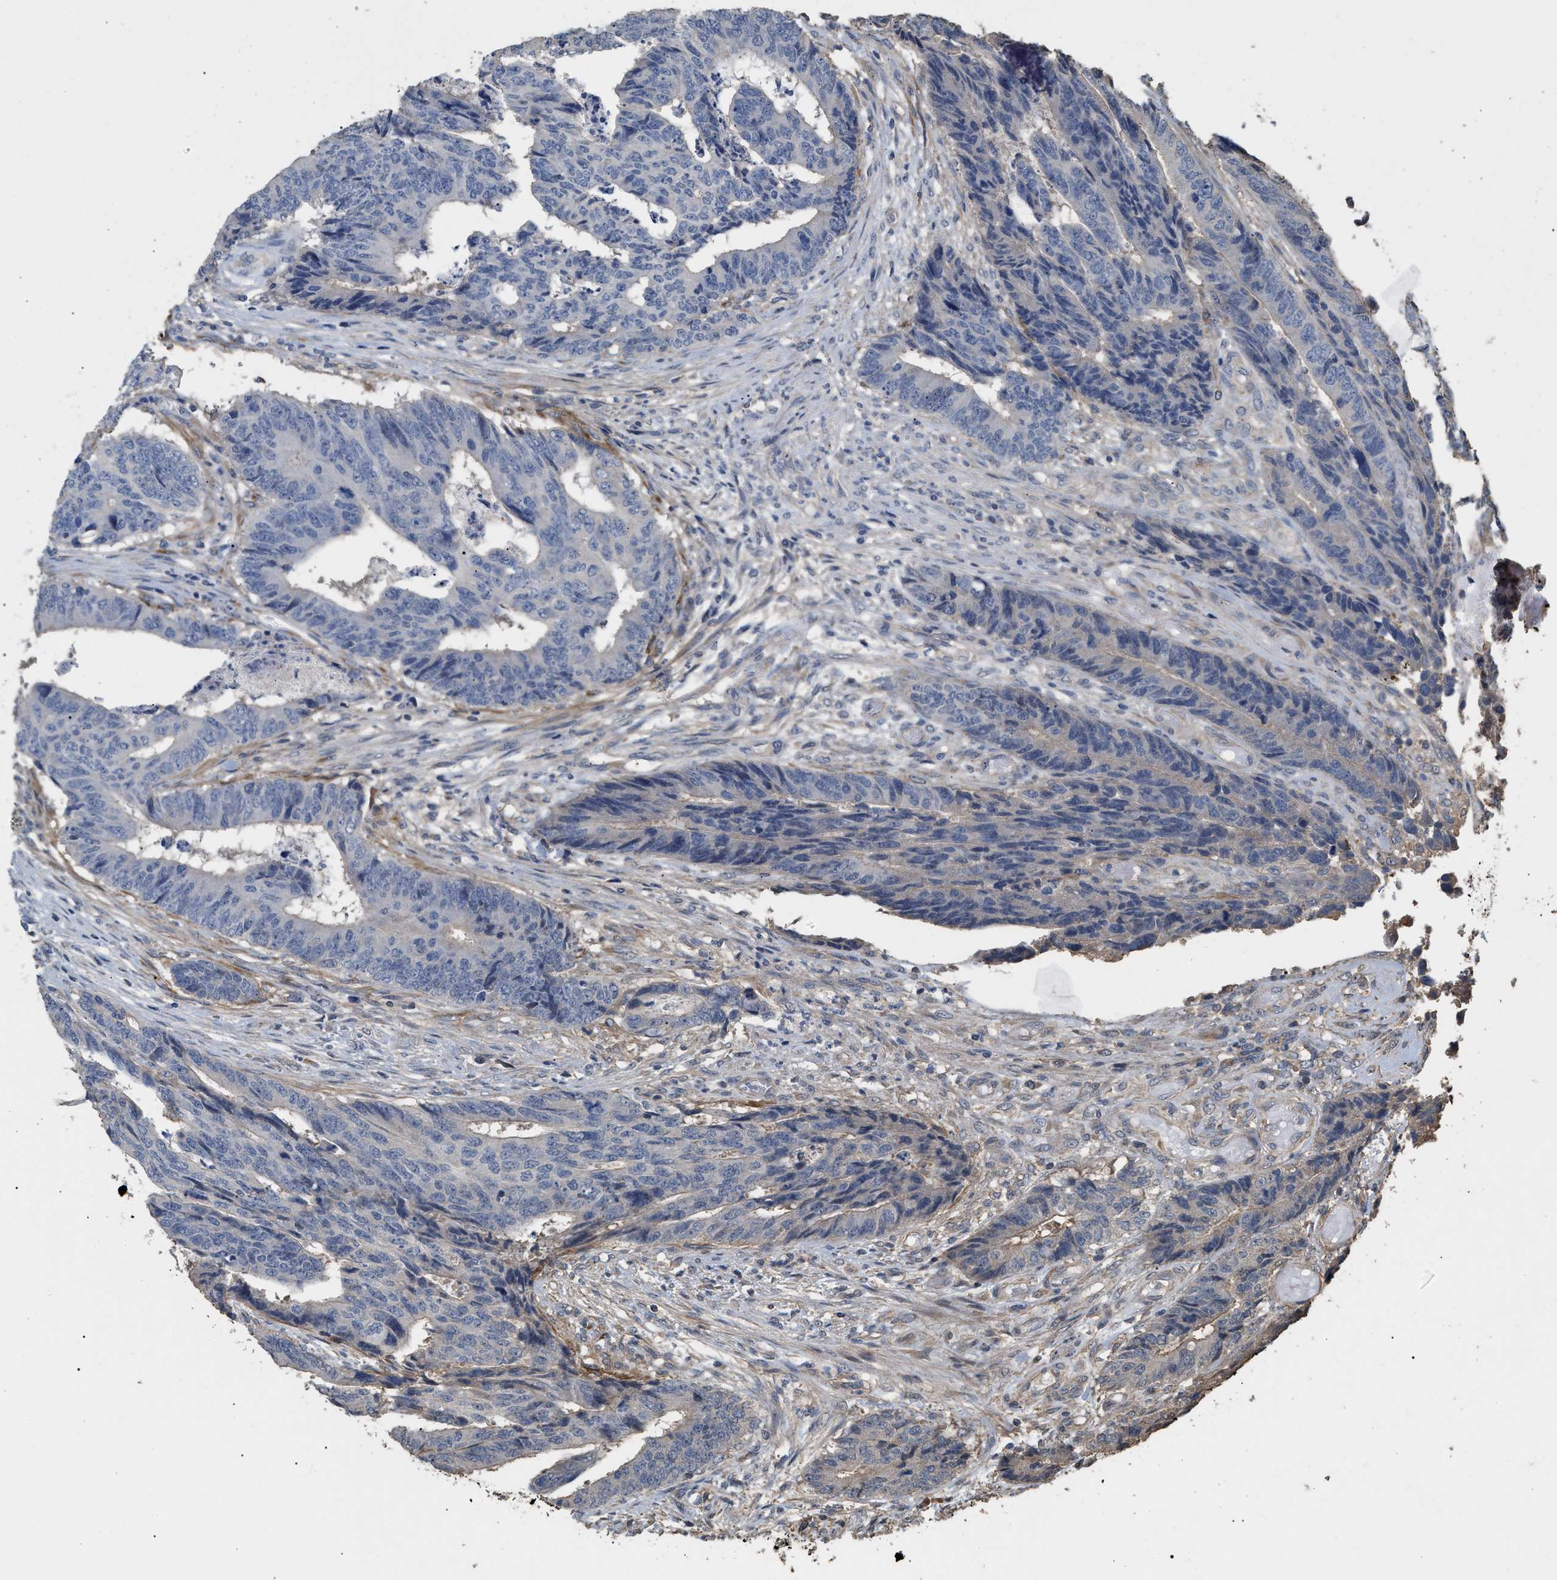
{"staining": {"intensity": "negative", "quantity": "none", "location": "none"}, "tissue": "colorectal cancer", "cell_type": "Tumor cells", "image_type": "cancer", "snomed": [{"axis": "morphology", "description": "Adenocarcinoma, NOS"}, {"axis": "topography", "description": "Rectum"}], "caption": "This photomicrograph is of adenocarcinoma (colorectal) stained with immunohistochemistry to label a protein in brown with the nuclei are counter-stained blue. There is no positivity in tumor cells.", "gene": "HTRA3", "patient": {"sex": "male", "age": 84}}